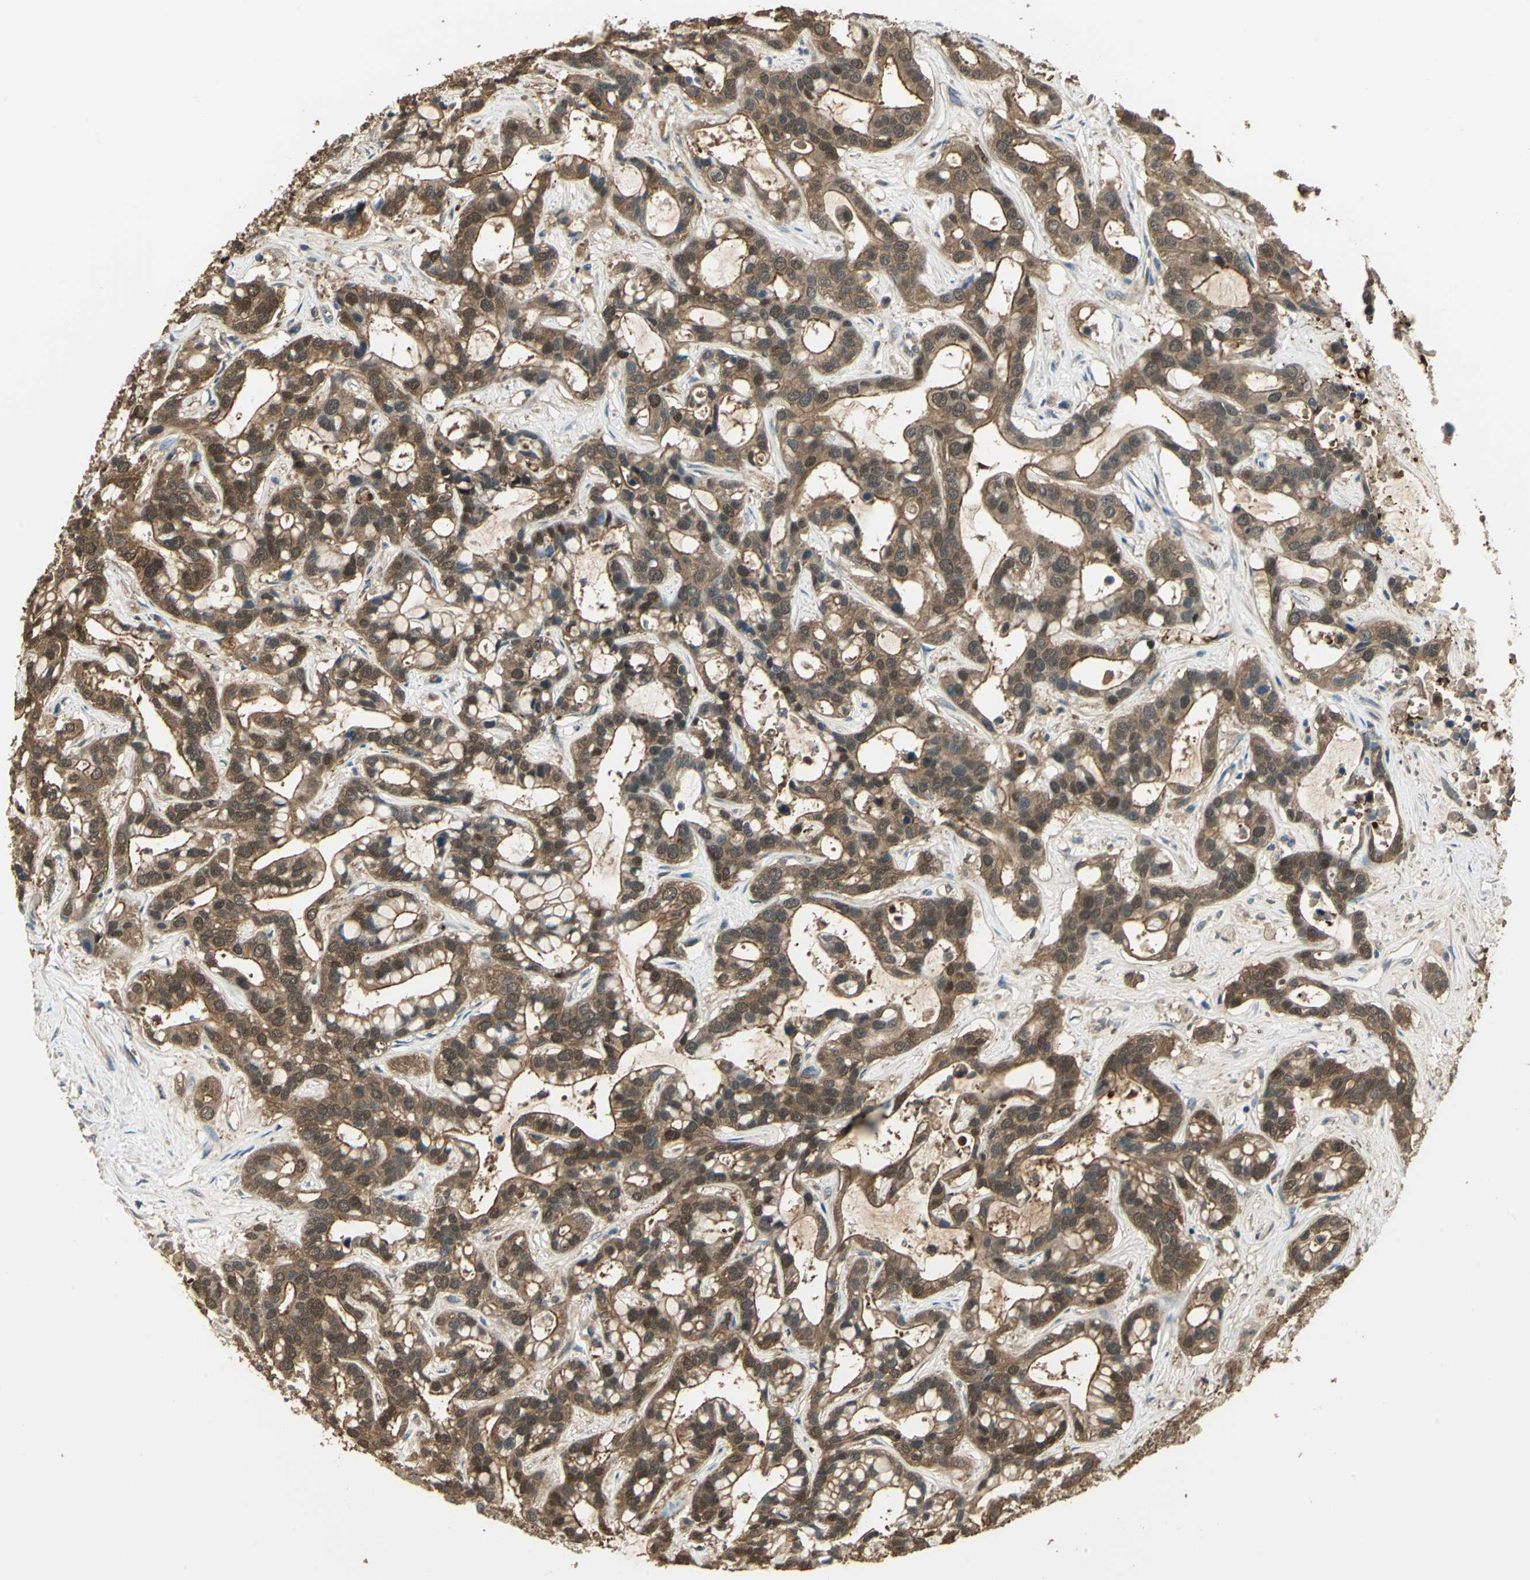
{"staining": {"intensity": "strong", "quantity": ">75%", "location": "cytoplasmic/membranous,nuclear"}, "tissue": "liver cancer", "cell_type": "Tumor cells", "image_type": "cancer", "snomed": [{"axis": "morphology", "description": "Cholangiocarcinoma"}, {"axis": "topography", "description": "Liver"}], "caption": "The image exhibits immunohistochemical staining of liver cancer. There is strong cytoplasmic/membranous and nuclear positivity is appreciated in approximately >75% of tumor cells.", "gene": "DDAH1", "patient": {"sex": "female", "age": 65}}